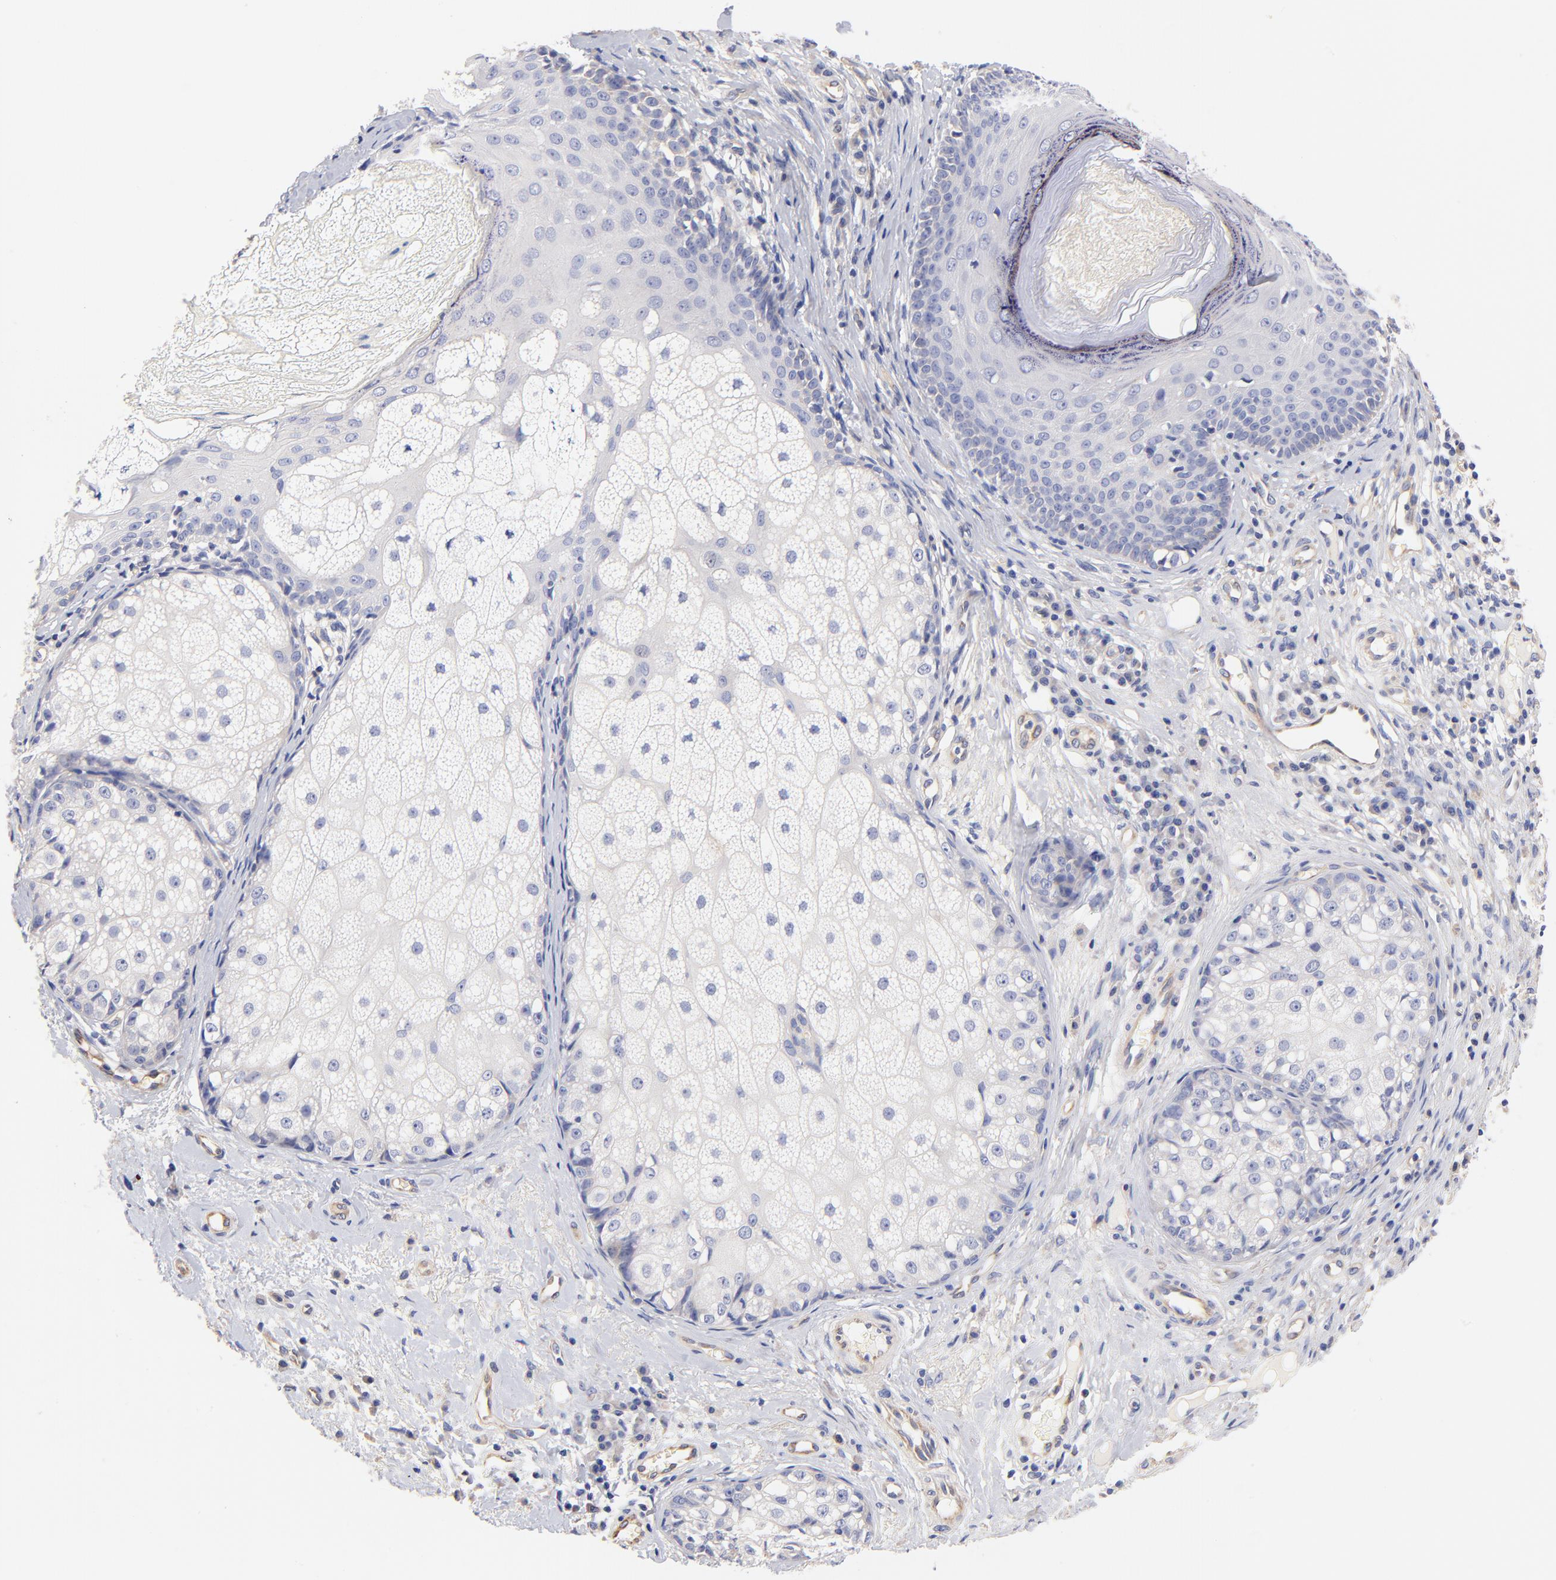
{"staining": {"intensity": "negative", "quantity": "none", "location": "none"}, "tissue": "skin cancer", "cell_type": "Tumor cells", "image_type": "cancer", "snomed": [{"axis": "morphology", "description": "Basal cell carcinoma"}, {"axis": "topography", "description": "Skin"}], "caption": "Tumor cells show no significant positivity in skin cancer.", "gene": "HS3ST1", "patient": {"sex": "male", "age": 87}}